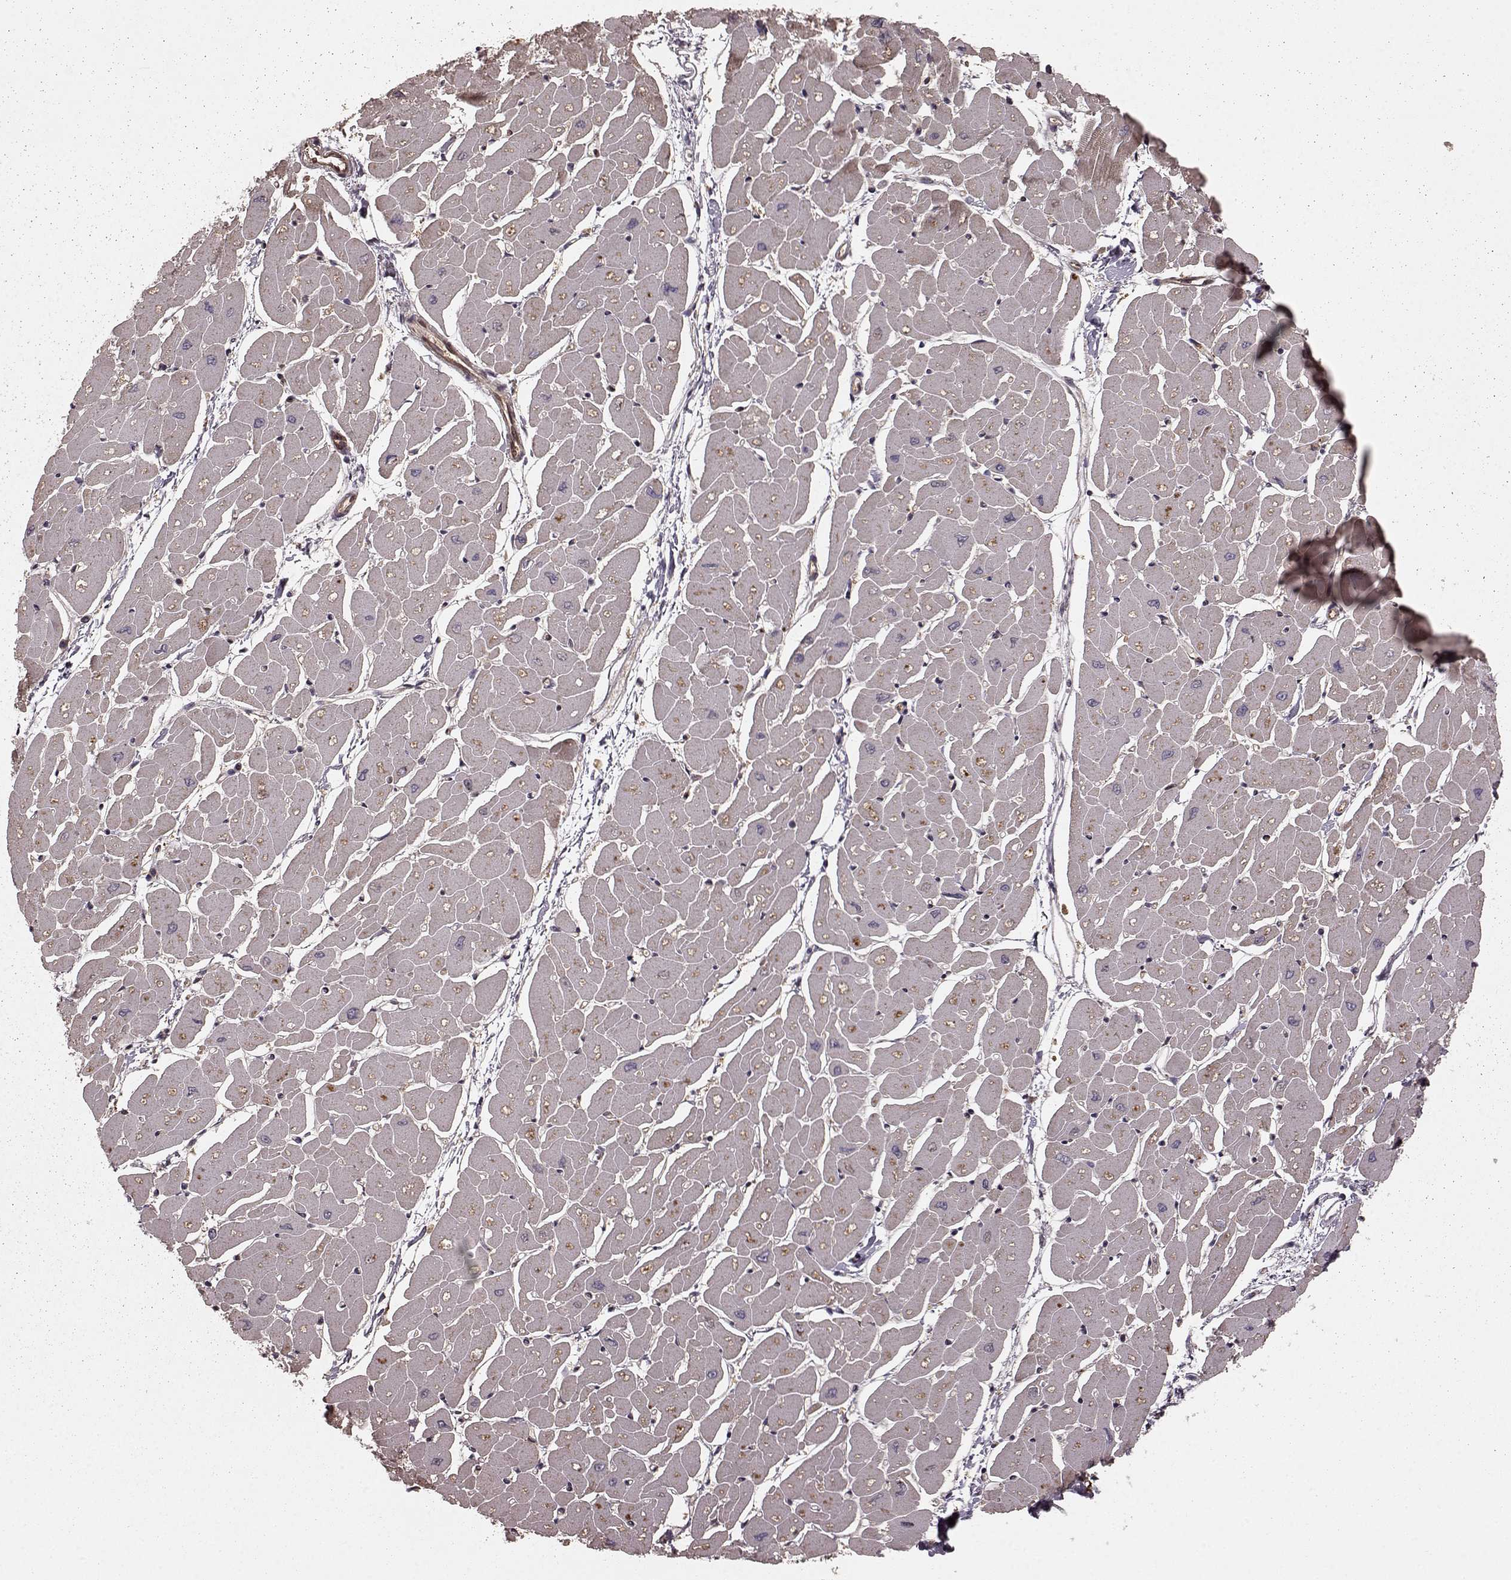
{"staining": {"intensity": "moderate", "quantity": "25%-75%", "location": "cytoplasmic/membranous"}, "tissue": "heart muscle", "cell_type": "Cardiomyocytes", "image_type": "normal", "snomed": [{"axis": "morphology", "description": "Normal tissue, NOS"}, {"axis": "topography", "description": "Heart"}], "caption": "Immunohistochemical staining of normal heart muscle exhibits moderate cytoplasmic/membranous protein expression in about 25%-75% of cardiomyocytes. (DAB (3,3'-diaminobenzidine) IHC, brown staining for protein, blue staining for nuclei).", "gene": "AGPAT1", "patient": {"sex": "male", "age": 57}}